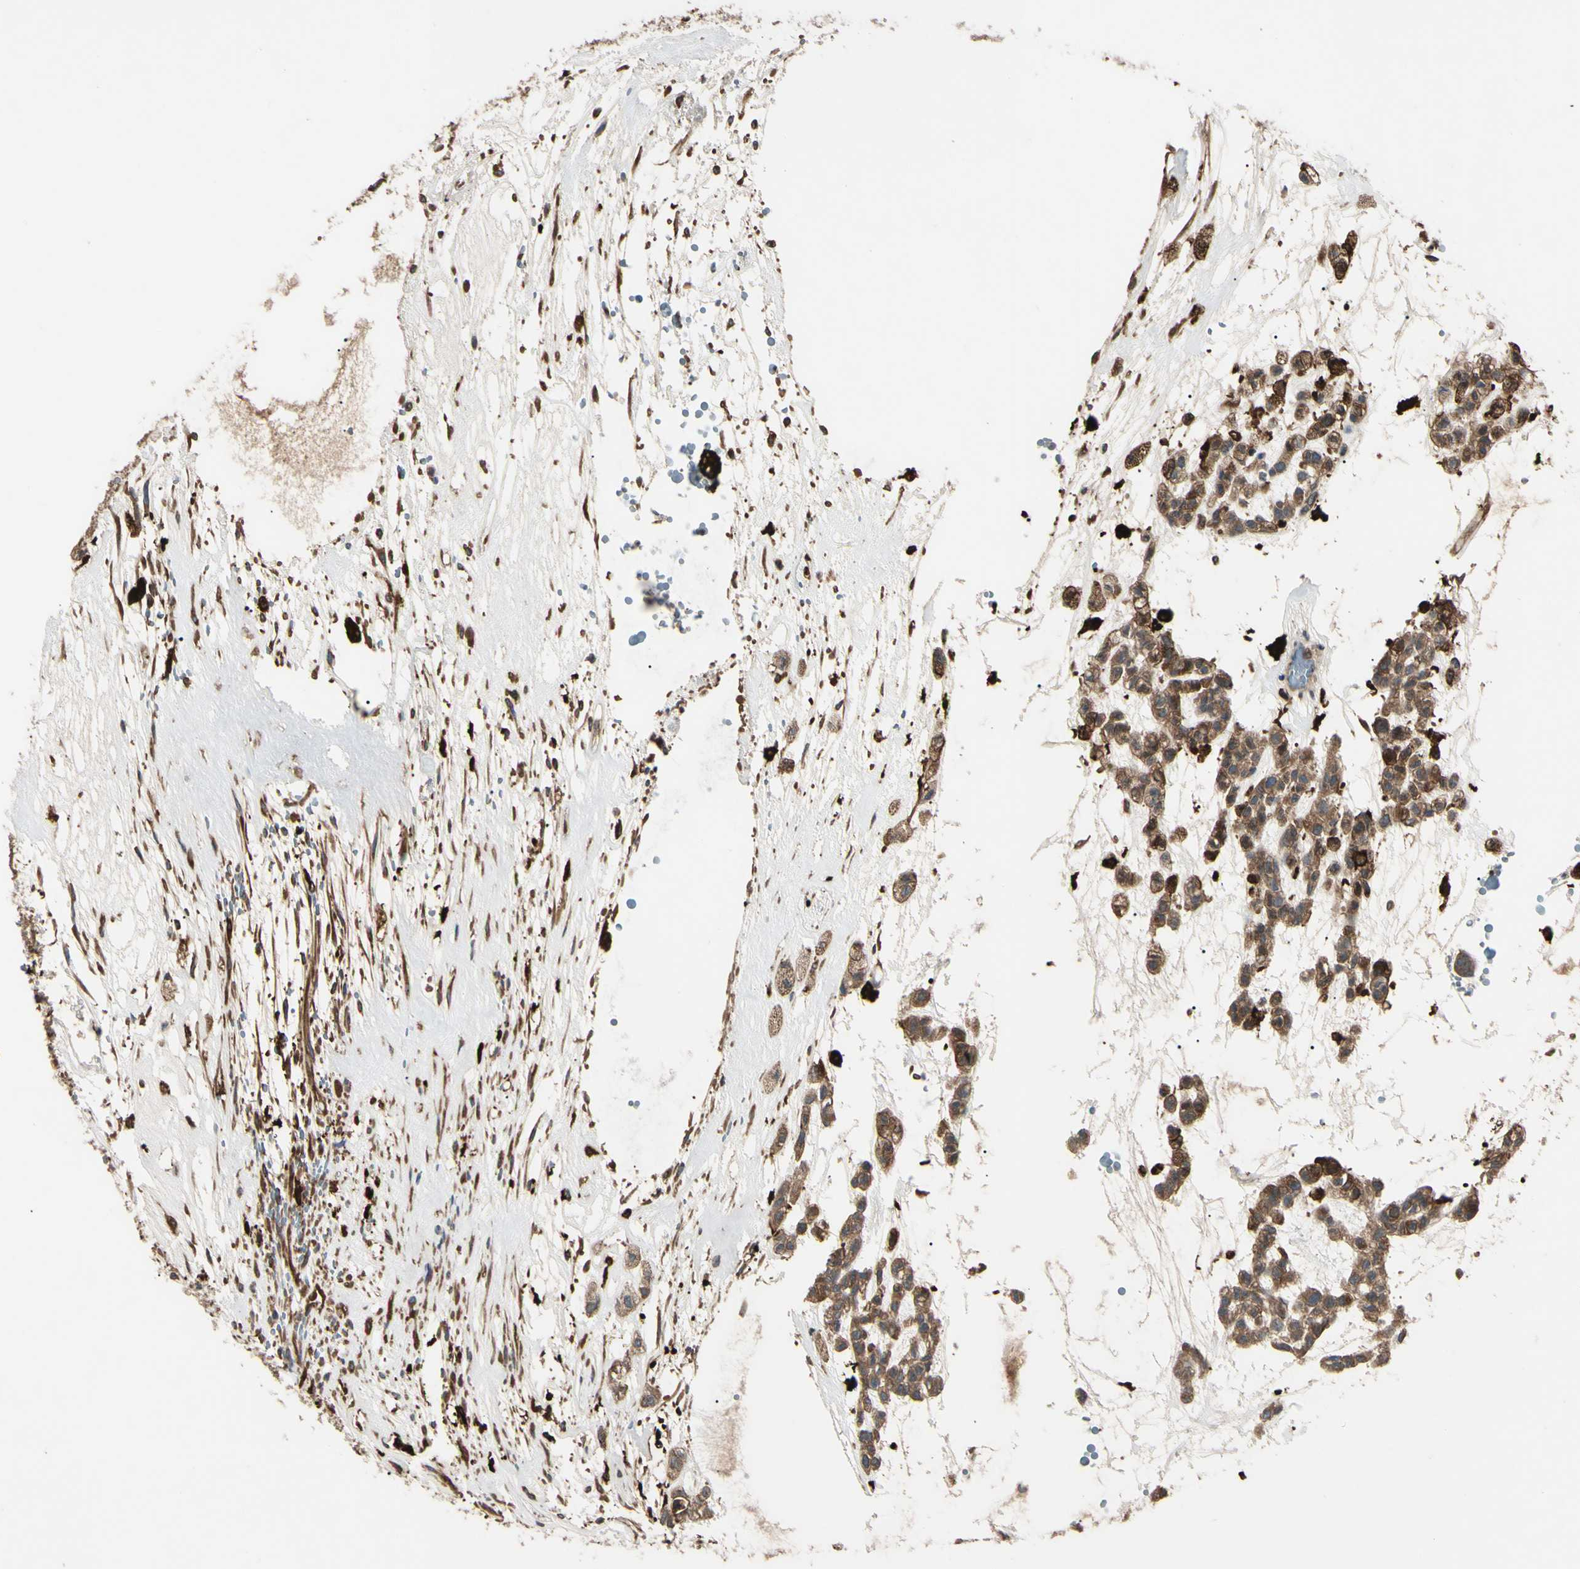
{"staining": {"intensity": "moderate", "quantity": ">75%", "location": "cytoplasmic/membranous"}, "tissue": "head and neck cancer", "cell_type": "Tumor cells", "image_type": "cancer", "snomed": [{"axis": "morphology", "description": "Adenocarcinoma, NOS"}, {"axis": "morphology", "description": "Adenoma, NOS"}, {"axis": "topography", "description": "Head-Neck"}], "caption": "Approximately >75% of tumor cells in adenocarcinoma (head and neck) display moderate cytoplasmic/membranous protein positivity as visualized by brown immunohistochemical staining.", "gene": "PTPN12", "patient": {"sex": "female", "age": 55}}